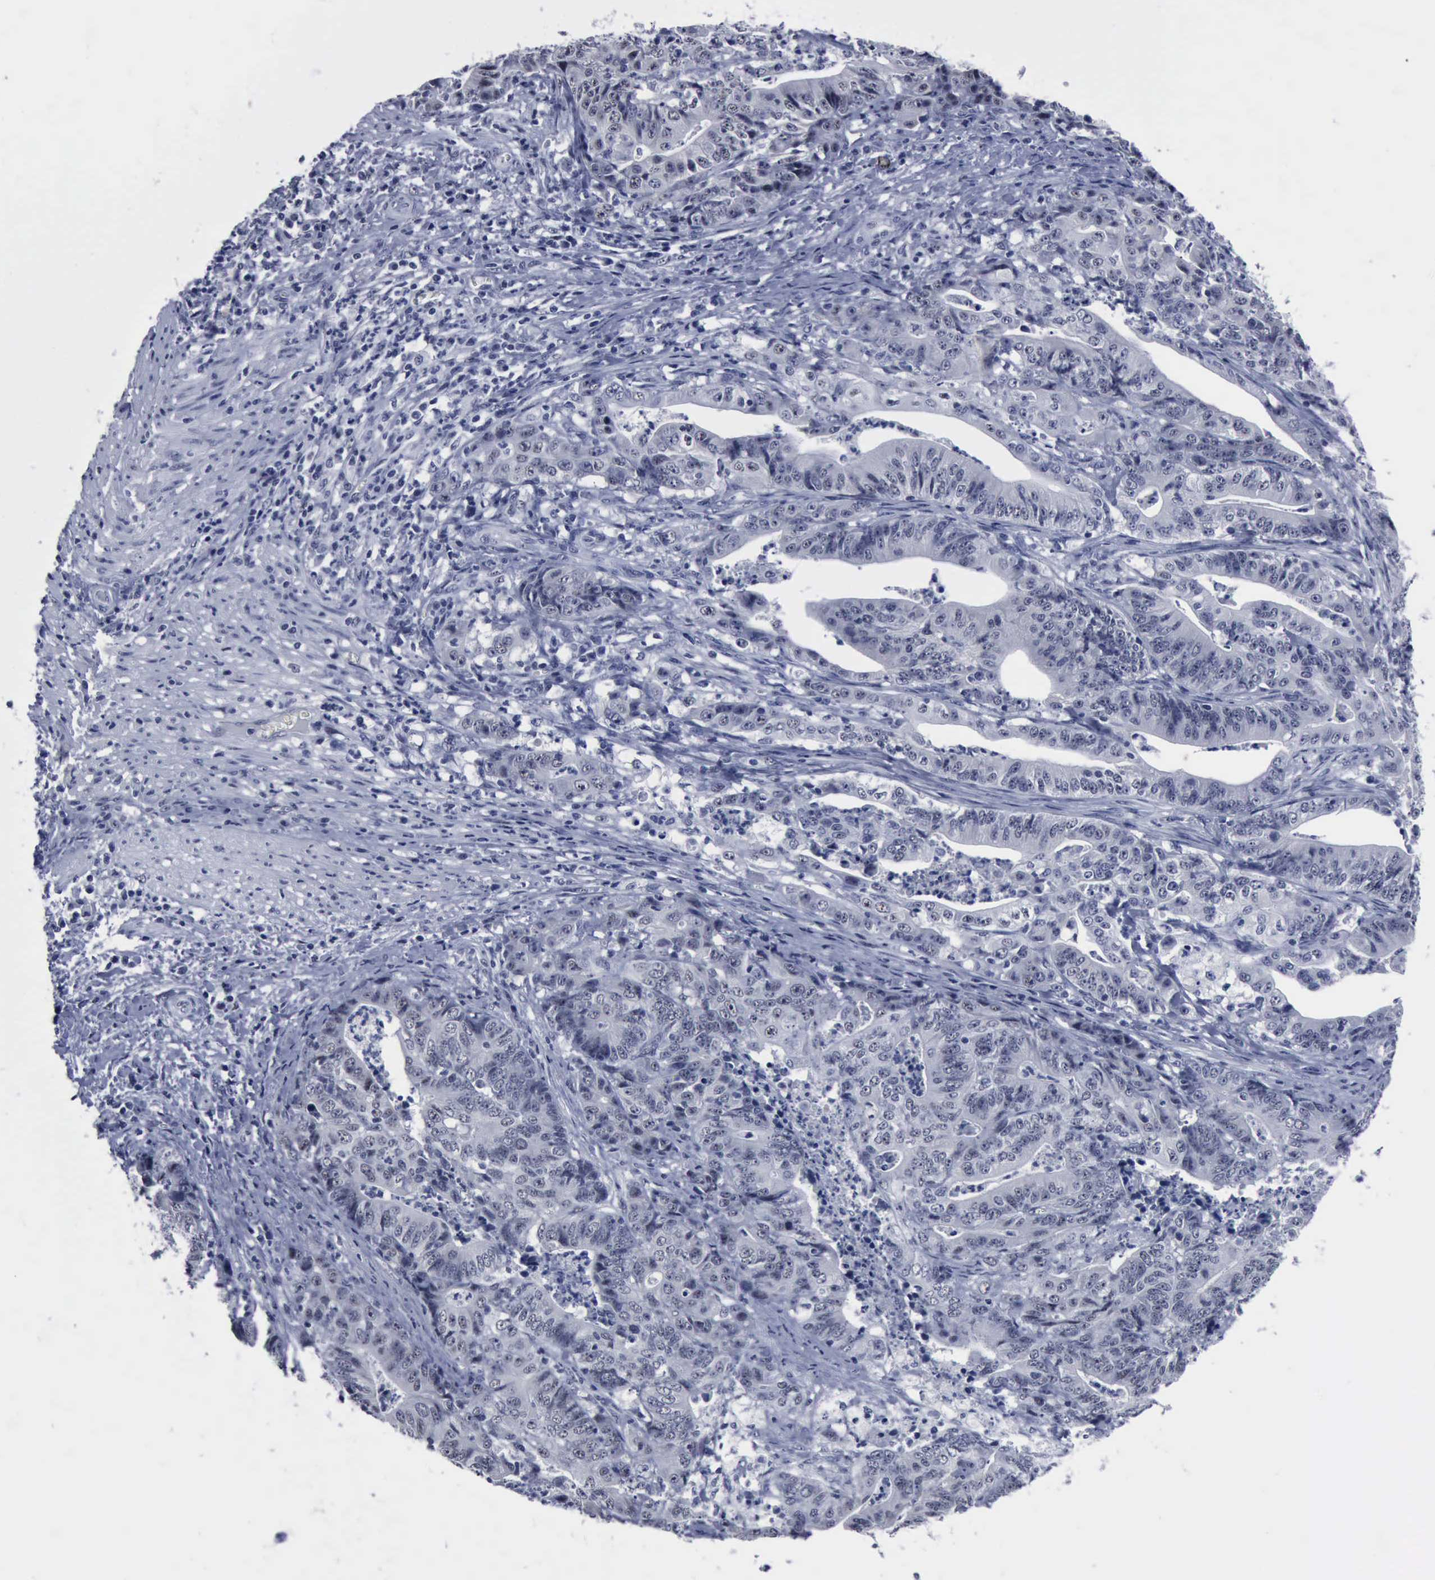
{"staining": {"intensity": "negative", "quantity": "none", "location": "none"}, "tissue": "stomach cancer", "cell_type": "Tumor cells", "image_type": "cancer", "snomed": [{"axis": "morphology", "description": "Adenocarcinoma, NOS"}, {"axis": "topography", "description": "Stomach, lower"}], "caption": "Histopathology image shows no protein expression in tumor cells of stomach adenocarcinoma tissue.", "gene": "BRD1", "patient": {"sex": "female", "age": 86}}